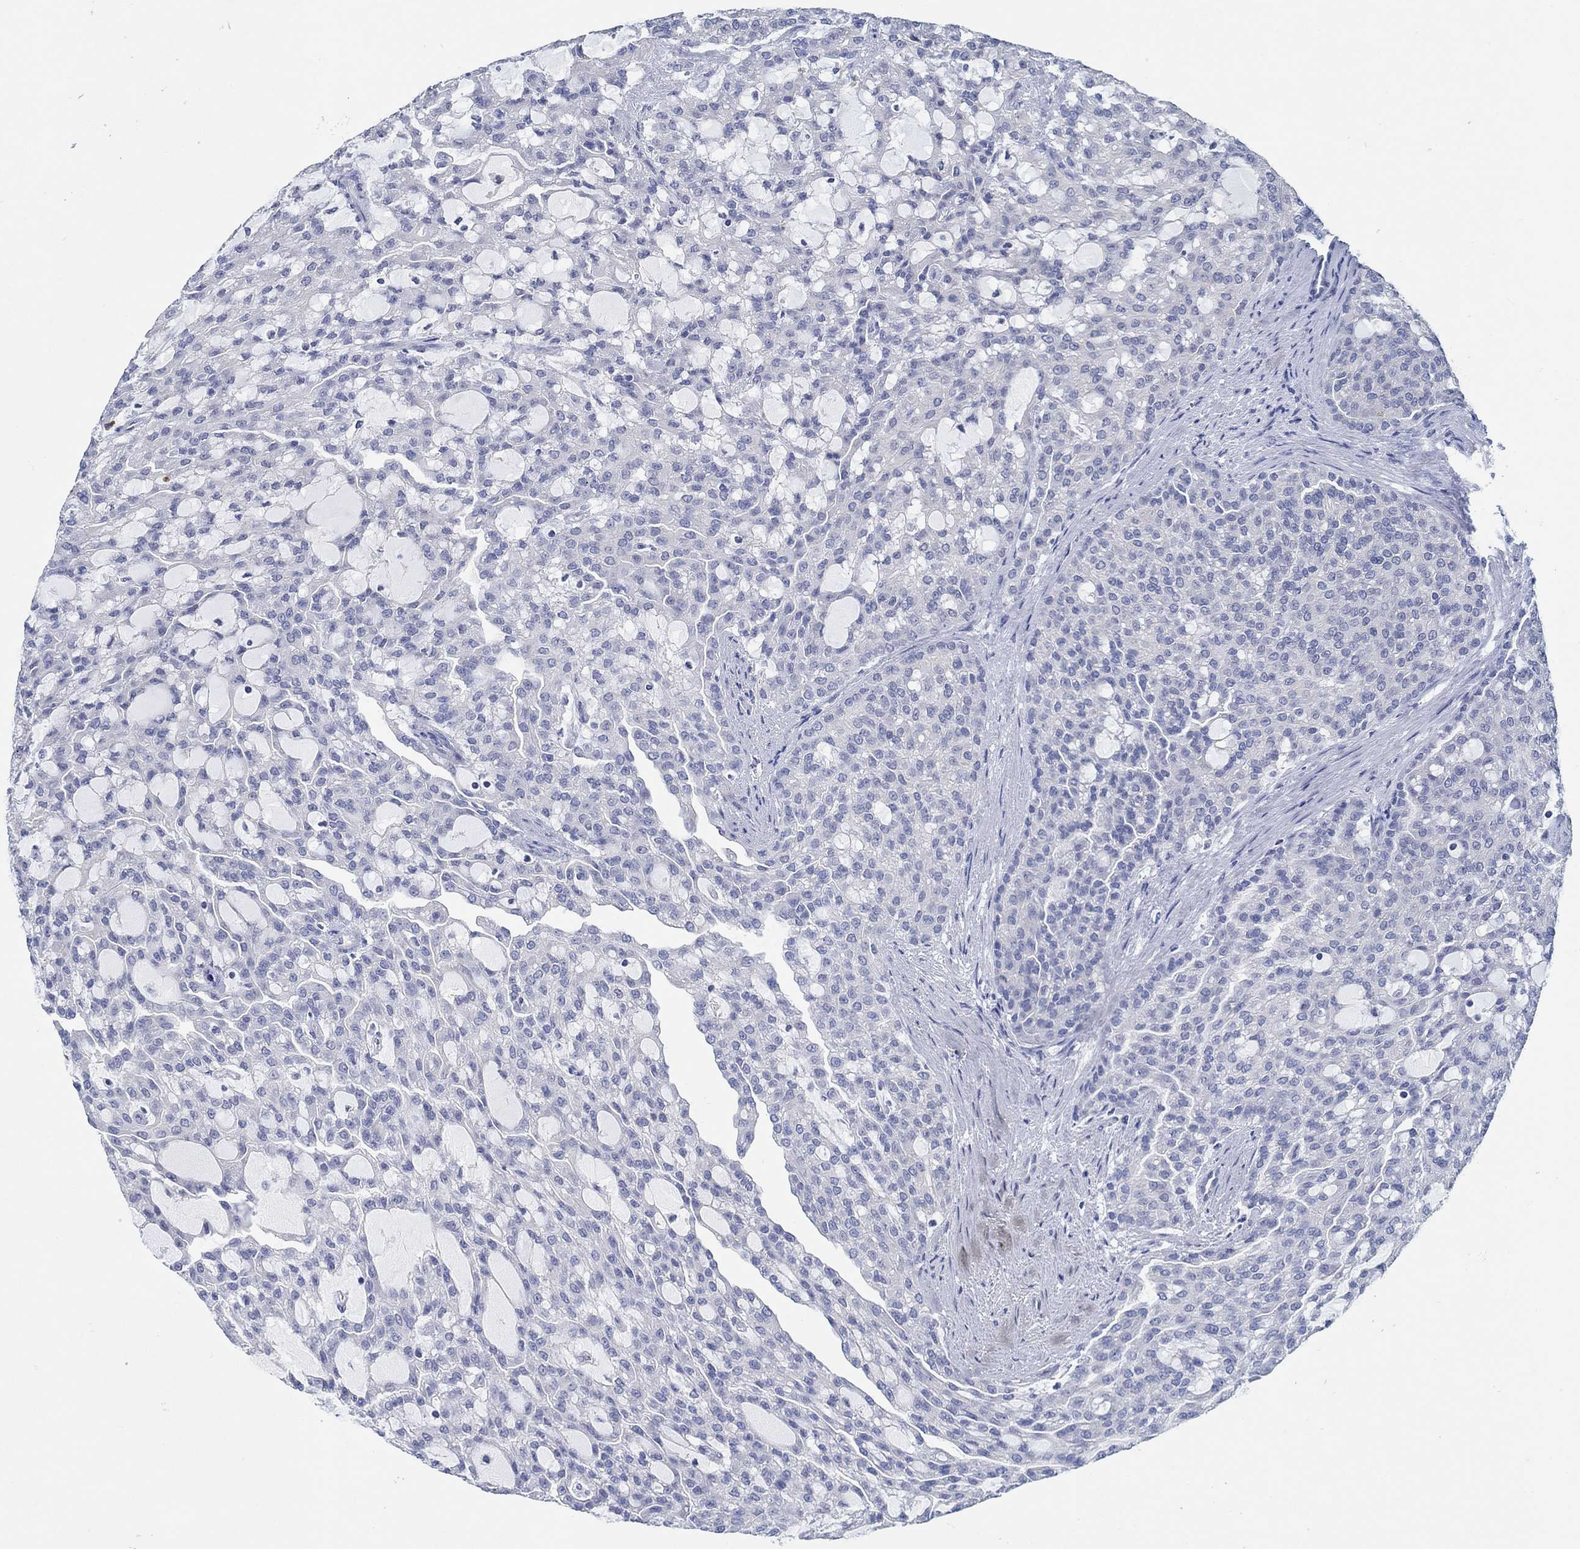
{"staining": {"intensity": "negative", "quantity": "none", "location": "none"}, "tissue": "renal cancer", "cell_type": "Tumor cells", "image_type": "cancer", "snomed": [{"axis": "morphology", "description": "Adenocarcinoma, NOS"}, {"axis": "topography", "description": "Kidney"}], "caption": "Renal cancer was stained to show a protein in brown. There is no significant positivity in tumor cells.", "gene": "ZNF671", "patient": {"sex": "male", "age": 63}}